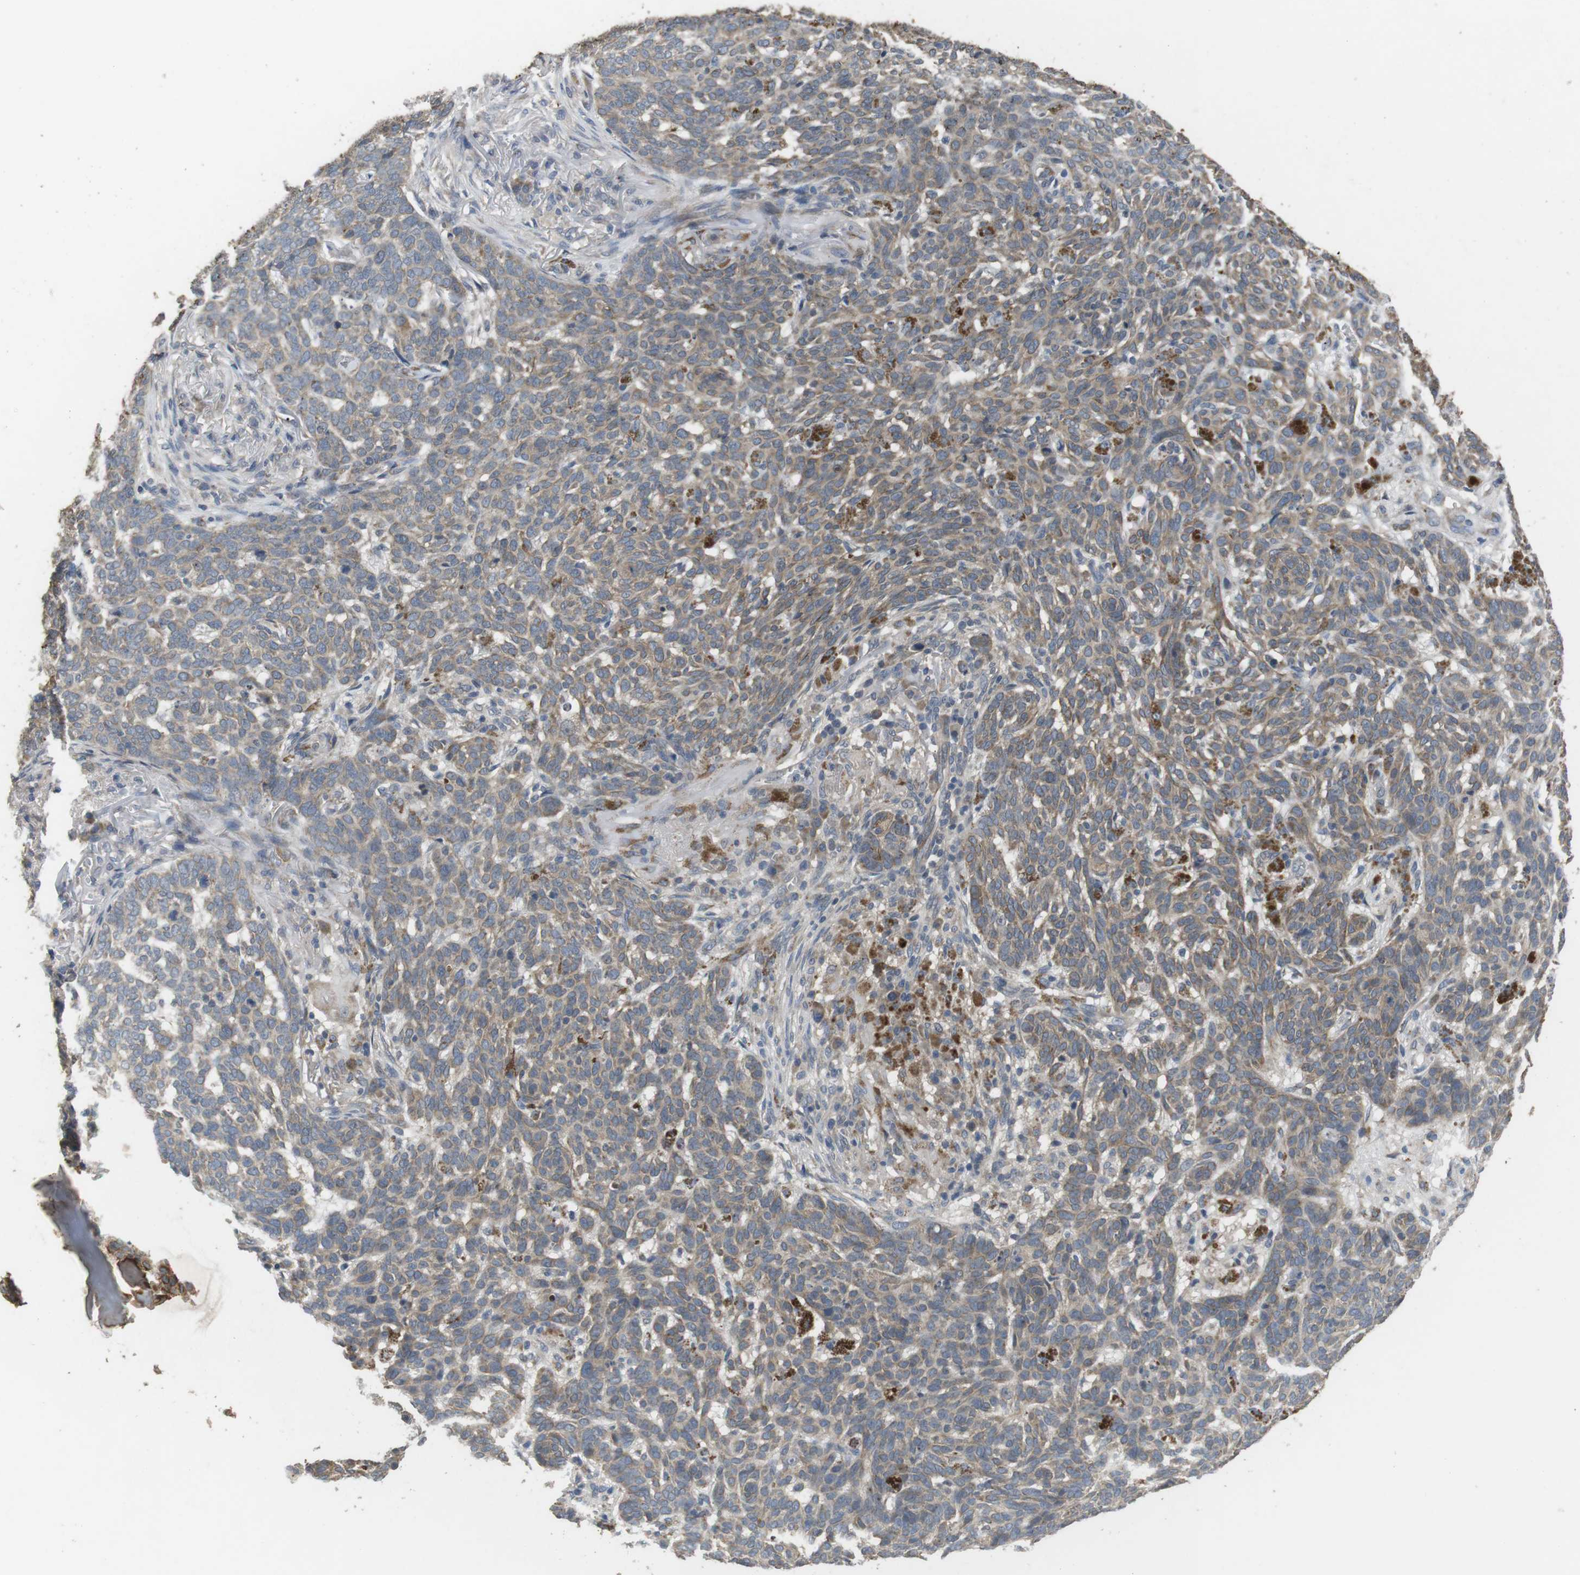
{"staining": {"intensity": "weak", "quantity": ">75%", "location": "cytoplasmic/membranous"}, "tissue": "skin cancer", "cell_type": "Tumor cells", "image_type": "cancer", "snomed": [{"axis": "morphology", "description": "Basal cell carcinoma"}, {"axis": "topography", "description": "Skin"}], "caption": "This image demonstrates skin cancer stained with IHC to label a protein in brown. The cytoplasmic/membranous of tumor cells show weak positivity for the protein. Nuclei are counter-stained blue.", "gene": "ADGRL3", "patient": {"sex": "male", "age": 85}}